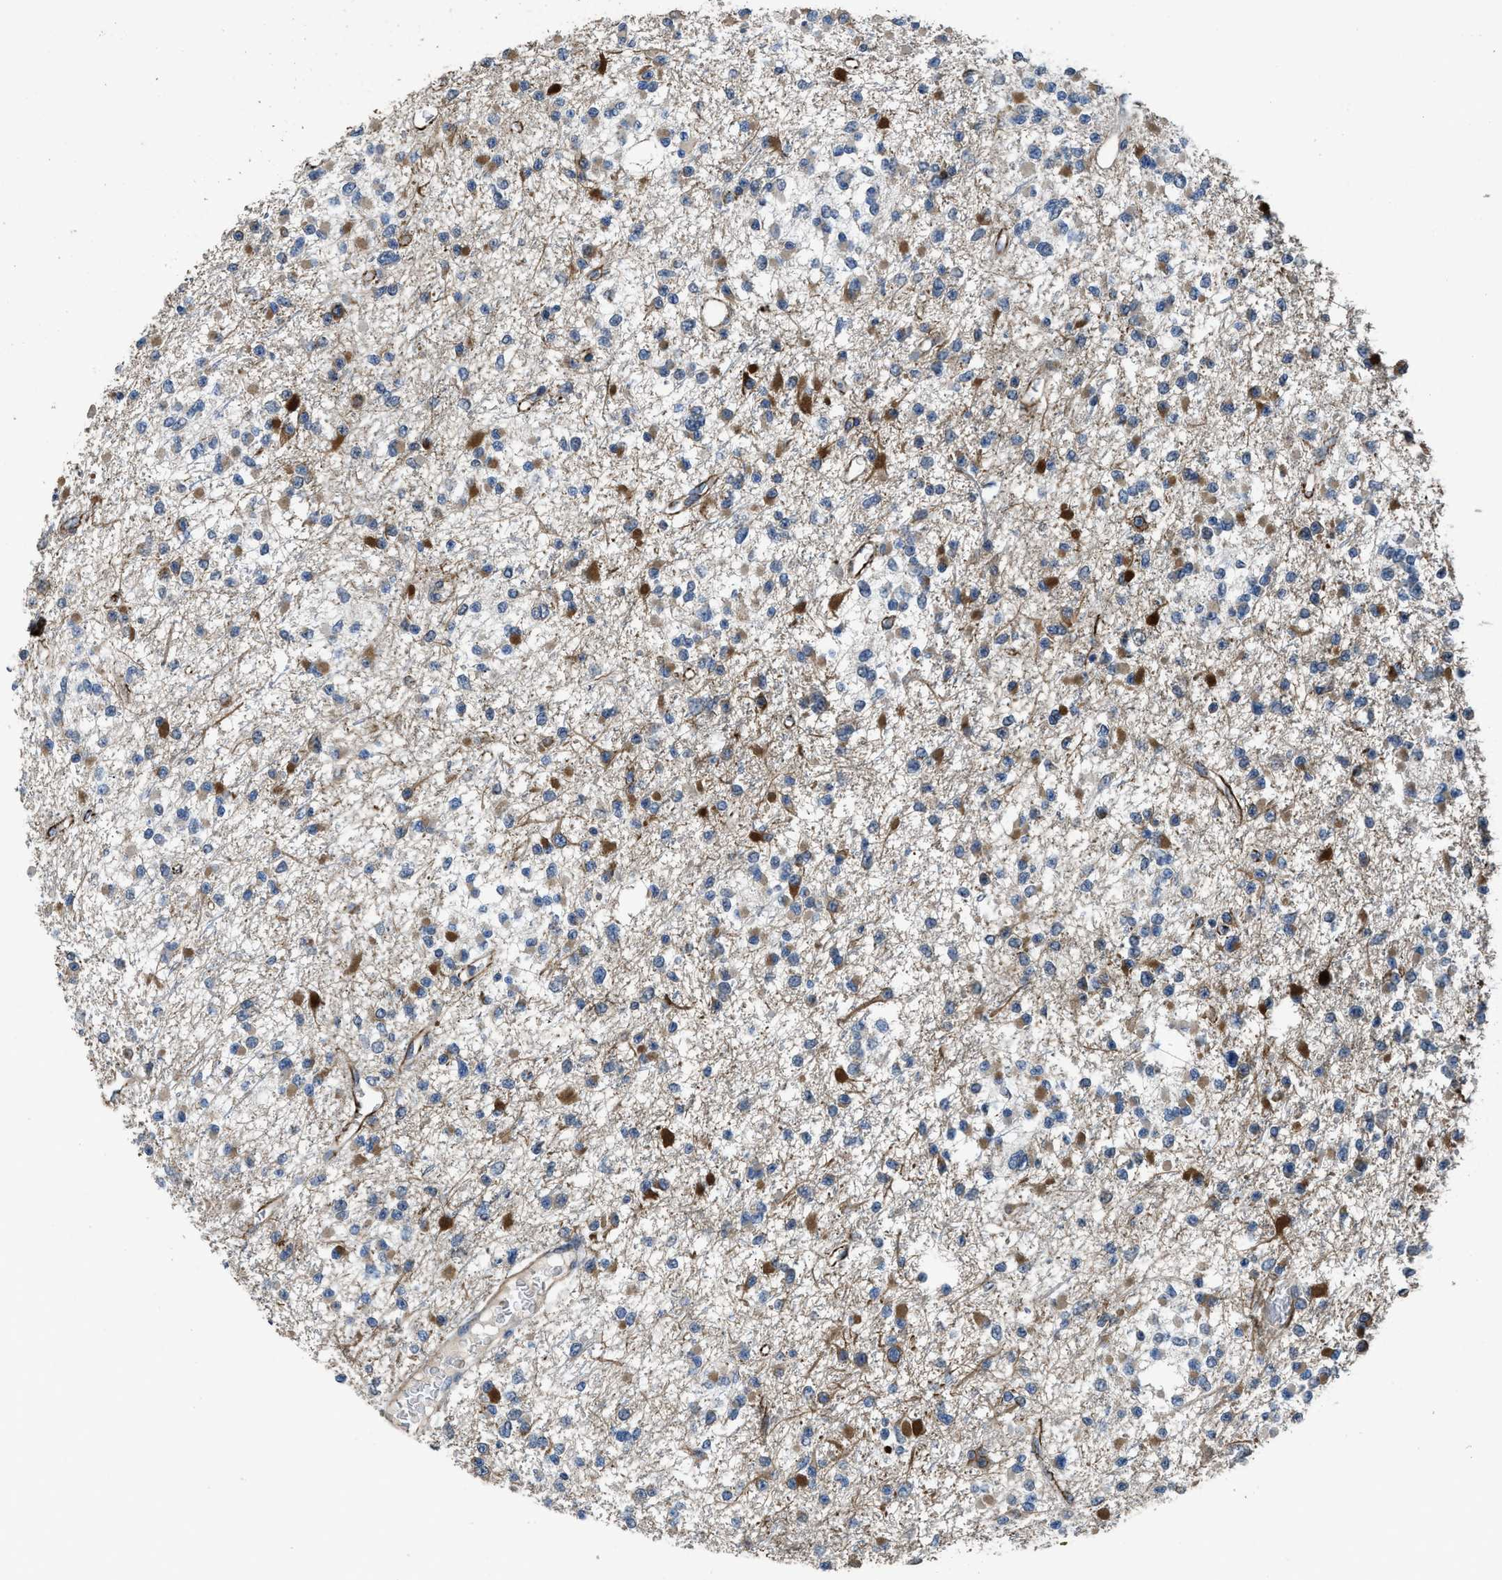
{"staining": {"intensity": "strong", "quantity": "<25%", "location": "cytoplasmic/membranous"}, "tissue": "glioma", "cell_type": "Tumor cells", "image_type": "cancer", "snomed": [{"axis": "morphology", "description": "Glioma, malignant, Low grade"}, {"axis": "topography", "description": "Brain"}], "caption": "Immunohistochemistry (IHC) (DAB) staining of human malignant low-grade glioma reveals strong cytoplasmic/membranous protein expression in approximately <25% of tumor cells.", "gene": "SYNM", "patient": {"sex": "female", "age": 22}}